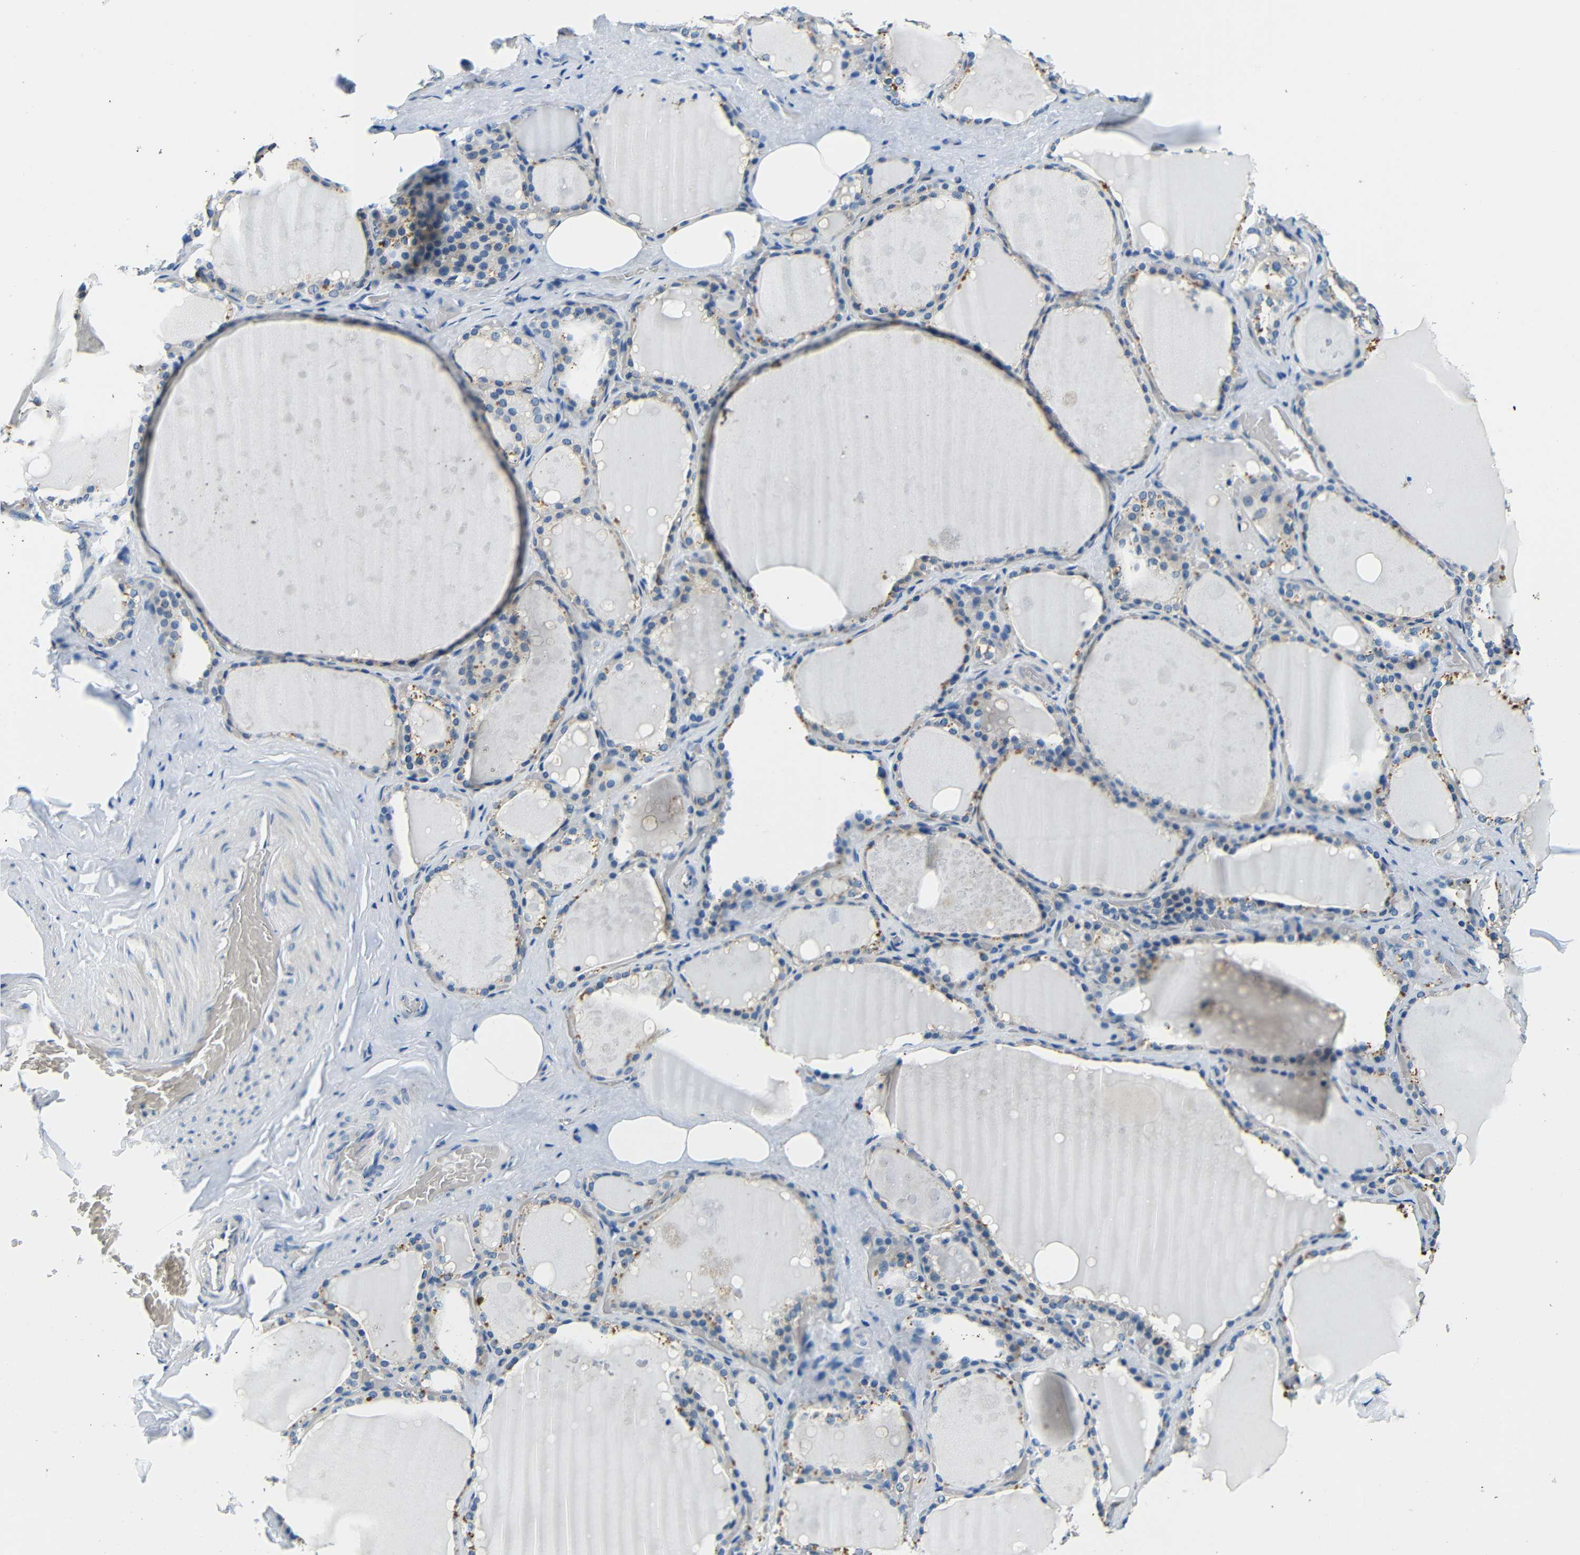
{"staining": {"intensity": "weak", "quantity": "<25%", "location": "cytoplasmic/membranous"}, "tissue": "thyroid gland", "cell_type": "Glandular cells", "image_type": "normal", "snomed": [{"axis": "morphology", "description": "Normal tissue, NOS"}, {"axis": "topography", "description": "Thyroid gland"}], "caption": "Immunohistochemical staining of benign human thyroid gland exhibits no significant positivity in glandular cells. (Brightfield microscopy of DAB (3,3'-diaminobenzidine) immunohistochemistry (IHC) at high magnification).", "gene": "ADAP1", "patient": {"sex": "male", "age": 61}}